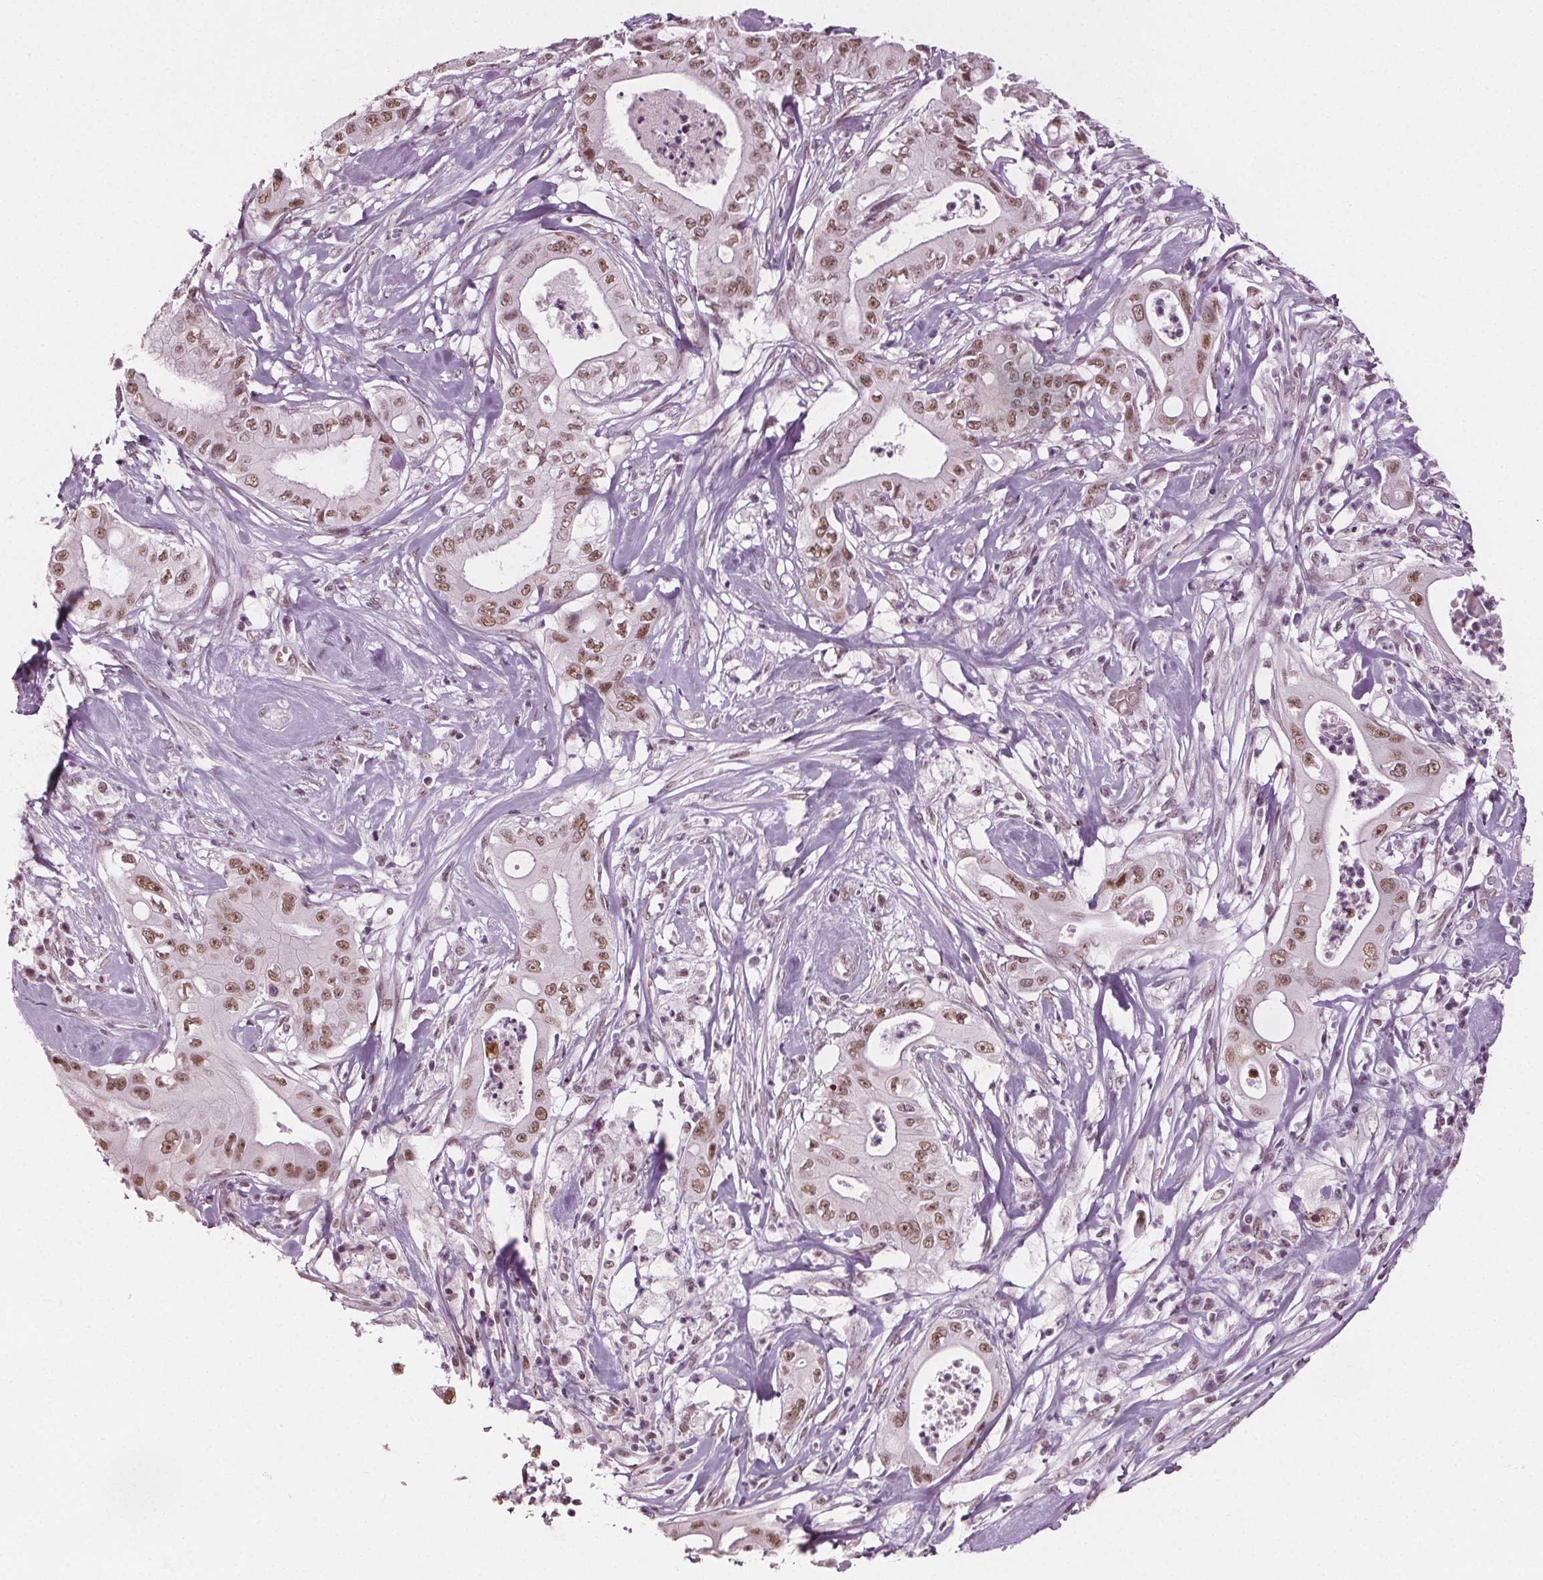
{"staining": {"intensity": "moderate", "quantity": ">75%", "location": "nuclear"}, "tissue": "pancreatic cancer", "cell_type": "Tumor cells", "image_type": "cancer", "snomed": [{"axis": "morphology", "description": "Adenocarcinoma, NOS"}, {"axis": "topography", "description": "Pancreas"}], "caption": "This histopathology image reveals immunohistochemistry staining of human pancreatic adenocarcinoma, with medium moderate nuclear expression in about >75% of tumor cells.", "gene": "IWS1", "patient": {"sex": "male", "age": 71}}